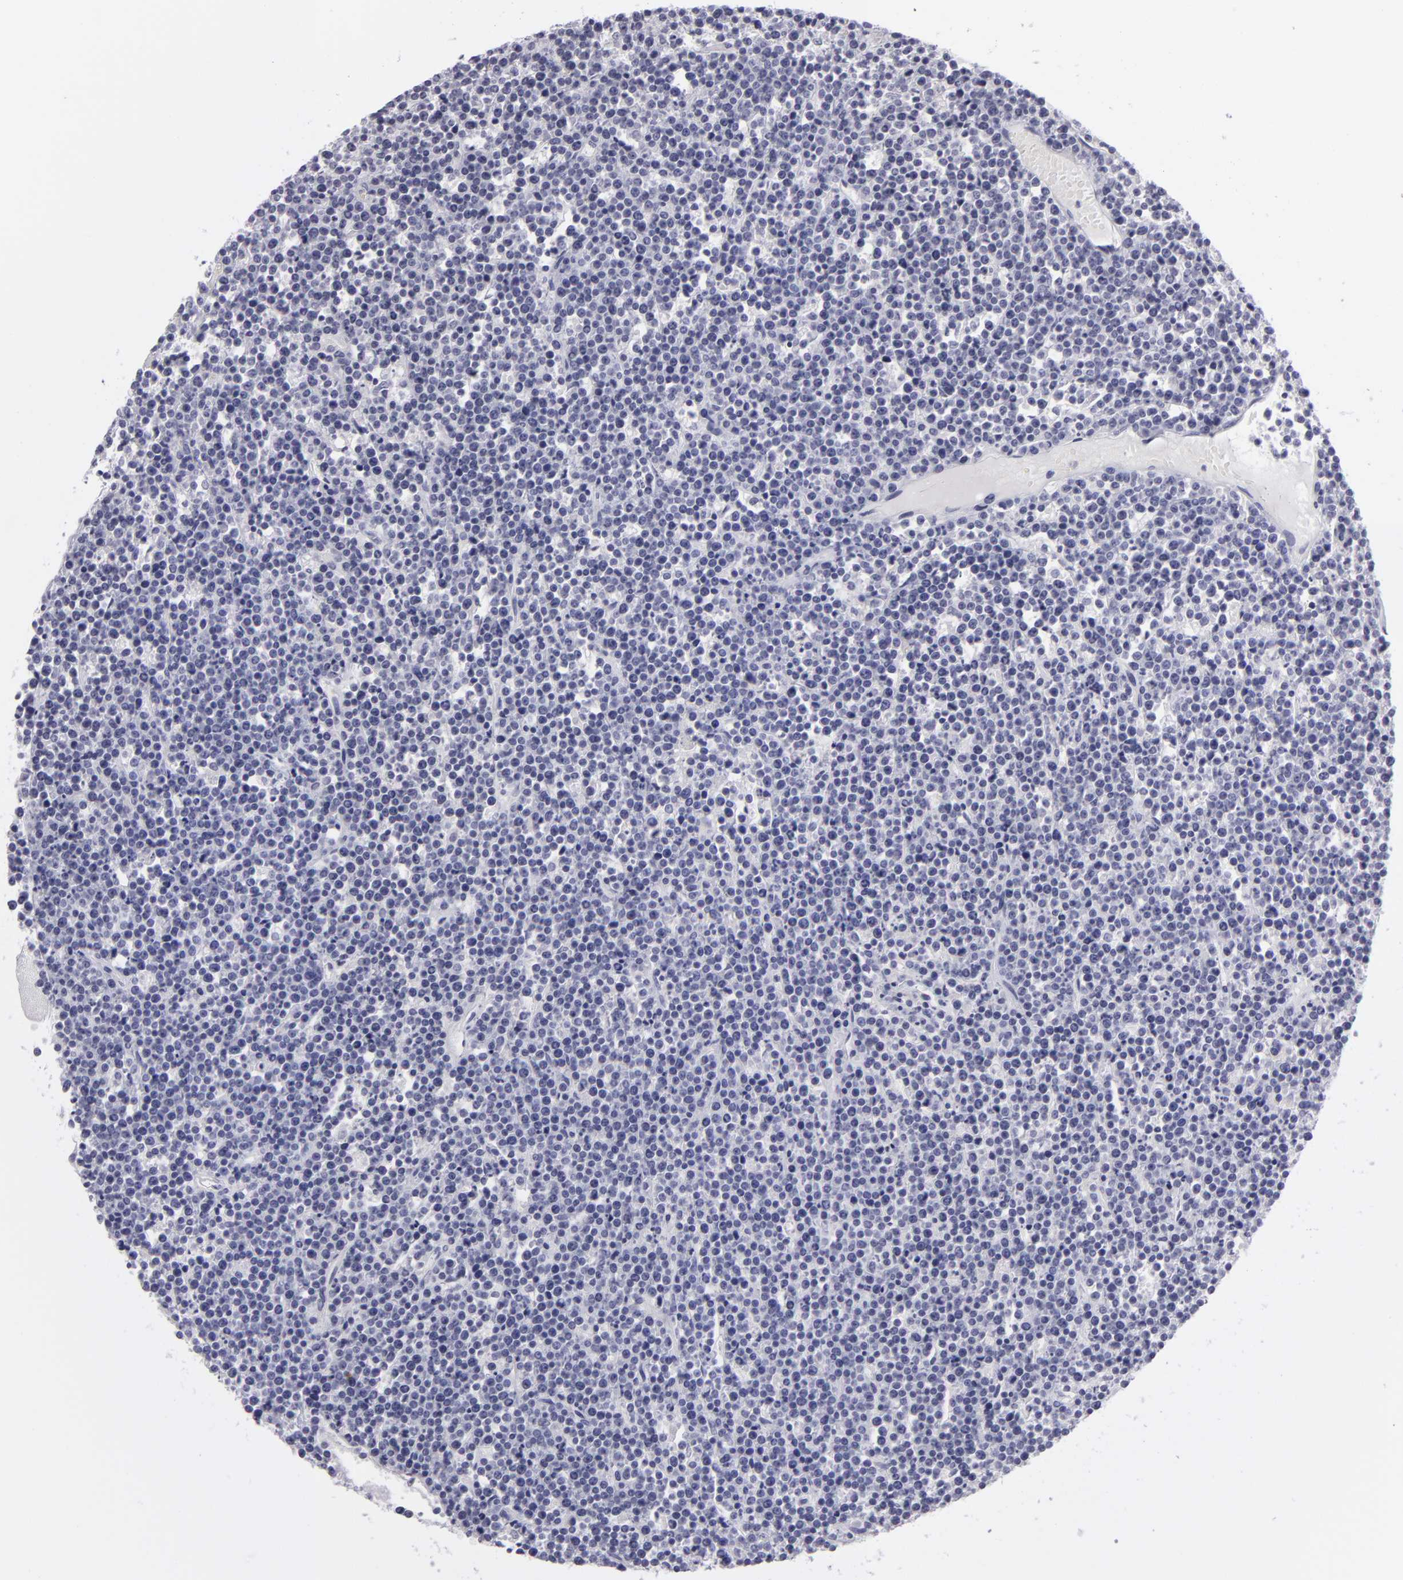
{"staining": {"intensity": "negative", "quantity": "none", "location": "none"}, "tissue": "lymphoma", "cell_type": "Tumor cells", "image_type": "cancer", "snomed": [{"axis": "morphology", "description": "Malignant lymphoma, non-Hodgkin's type, High grade"}, {"axis": "topography", "description": "Ovary"}], "caption": "Micrograph shows no significant protein staining in tumor cells of lymphoma.", "gene": "TNNC1", "patient": {"sex": "female", "age": 56}}